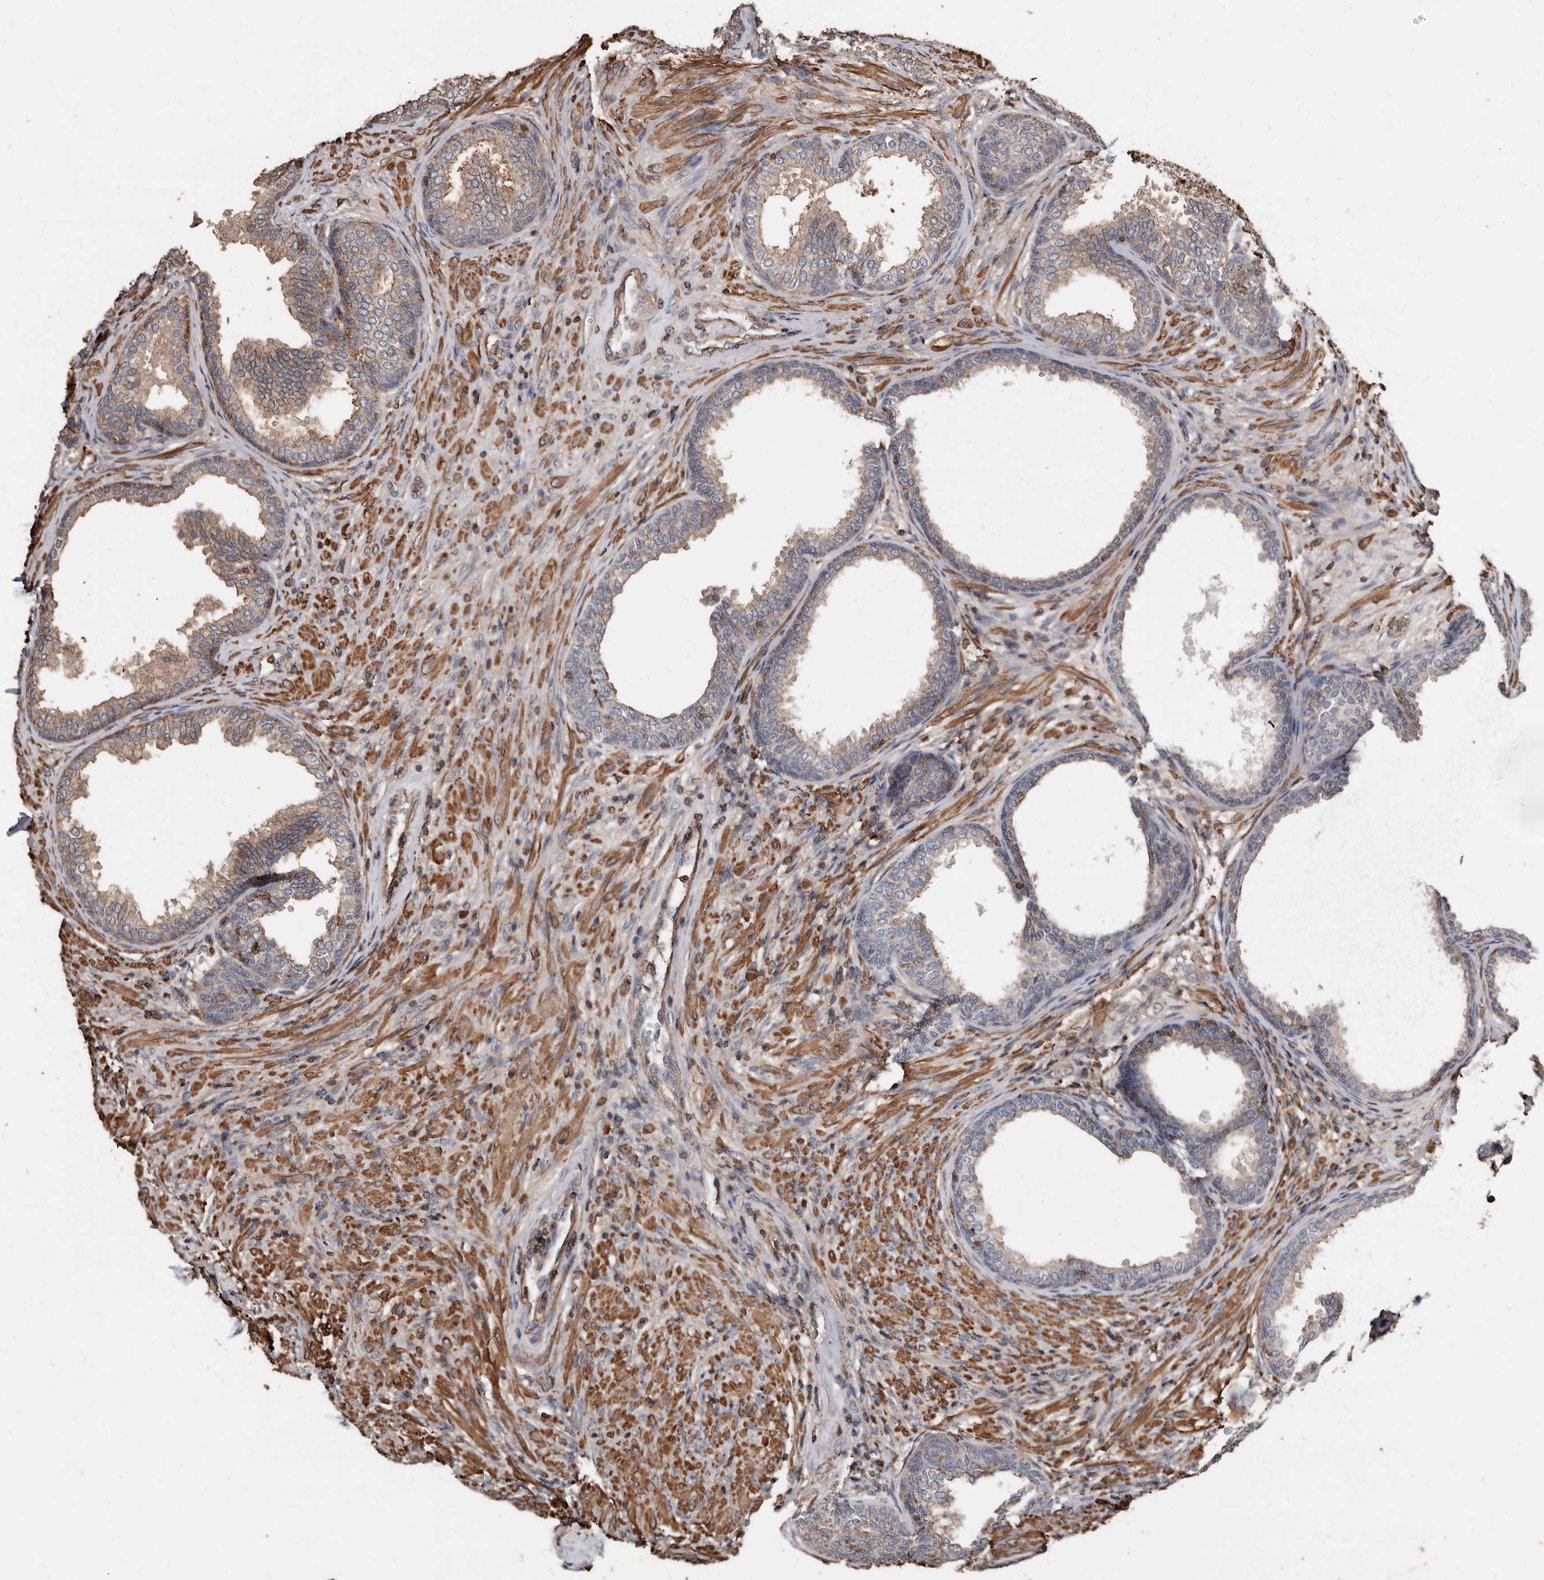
{"staining": {"intensity": "weak", "quantity": "25%-75%", "location": "cytoplasmic/membranous"}, "tissue": "prostate", "cell_type": "Glandular cells", "image_type": "normal", "snomed": [{"axis": "morphology", "description": "Normal tissue, NOS"}, {"axis": "topography", "description": "Prostate"}], "caption": "DAB immunohistochemical staining of benign human prostate shows weak cytoplasmic/membranous protein expression in about 25%-75% of glandular cells.", "gene": "GSK3A", "patient": {"sex": "male", "age": 76}}